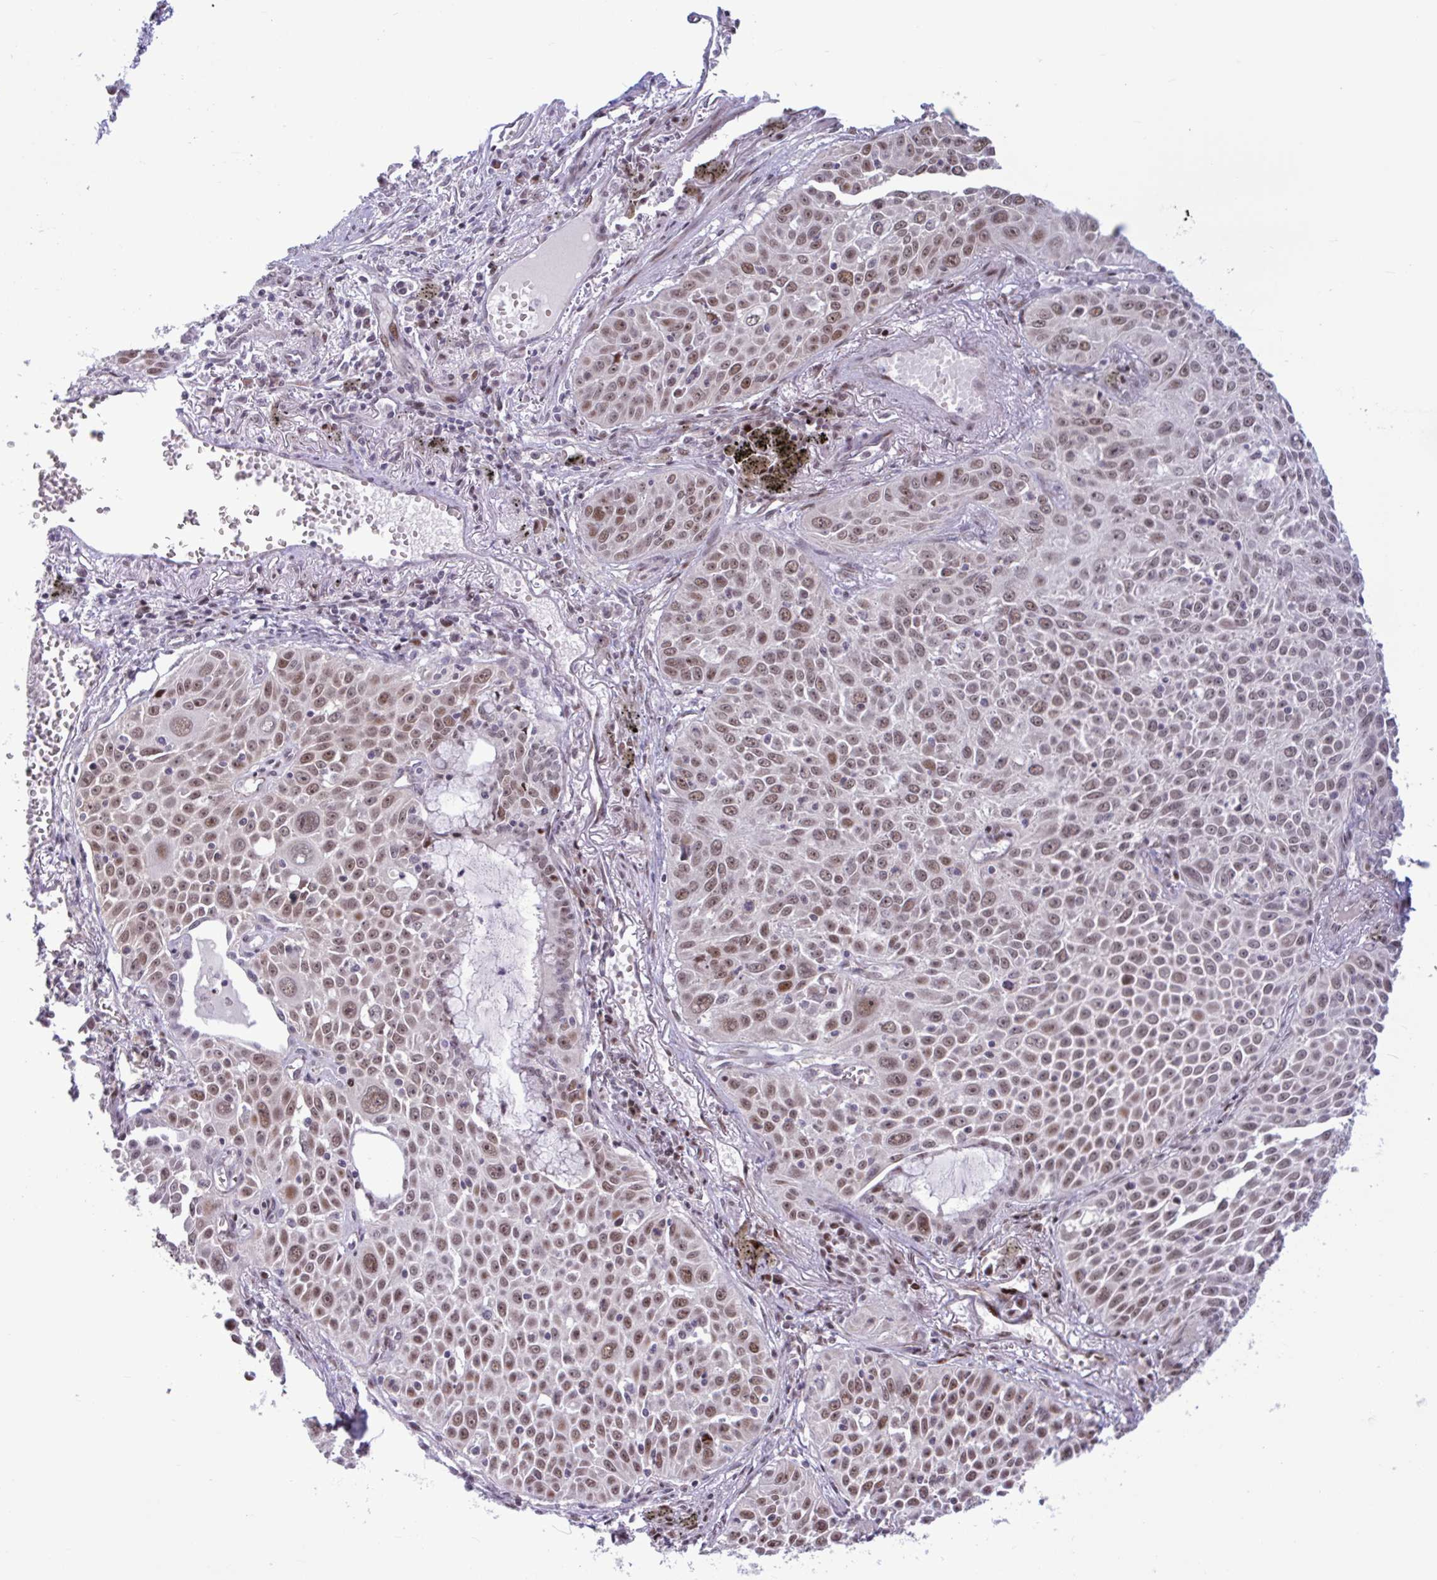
{"staining": {"intensity": "moderate", "quantity": ">75%", "location": "nuclear"}, "tissue": "lung cancer", "cell_type": "Tumor cells", "image_type": "cancer", "snomed": [{"axis": "morphology", "description": "Squamous cell carcinoma, NOS"}, {"axis": "morphology", "description": "Squamous cell carcinoma, metastatic, NOS"}, {"axis": "topography", "description": "Lymph node"}, {"axis": "topography", "description": "Lung"}], "caption": "This photomicrograph exhibits IHC staining of human lung squamous cell carcinoma, with medium moderate nuclear staining in approximately >75% of tumor cells.", "gene": "RBL1", "patient": {"sex": "female", "age": 62}}